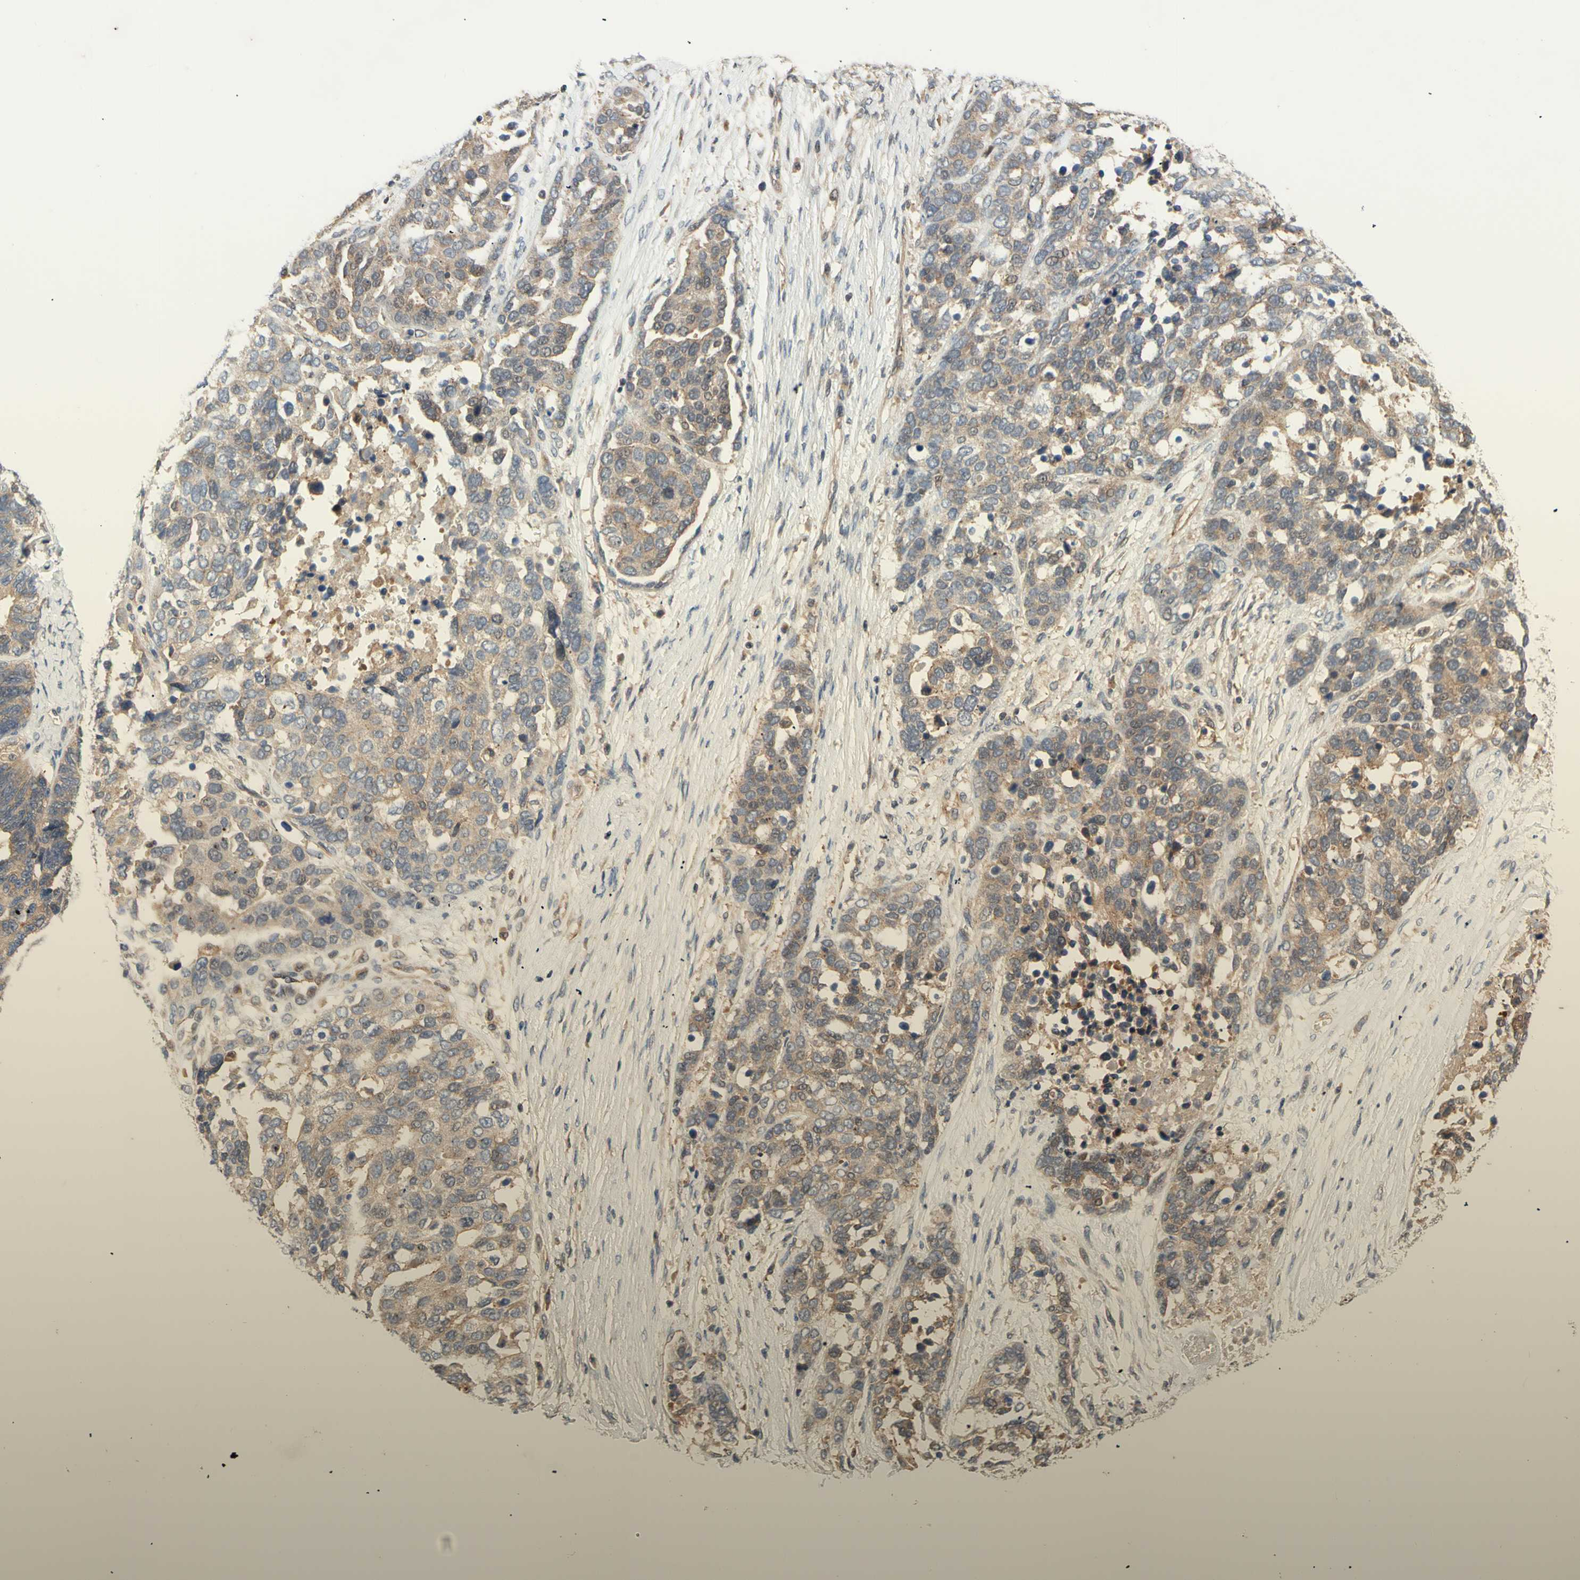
{"staining": {"intensity": "moderate", "quantity": ">75%", "location": "cytoplasmic/membranous"}, "tissue": "ovarian cancer", "cell_type": "Tumor cells", "image_type": "cancer", "snomed": [{"axis": "morphology", "description": "Cystadenocarcinoma, serous, NOS"}, {"axis": "topography", "description": "Ovary"}], "caption": "Ovarian cancer (serous cystadenocarcinoma) stained with DAB (3,3'-diaminobenzidine) immunohistochemistry (IHC) exhibits medium levels of moderate cytoplasmic/membranous positivity in about >75% of tumor cells. Nuclei are stained in blue.", "gene": "DYNLRB1", "patient": {"sex": "female", "age": 44}}